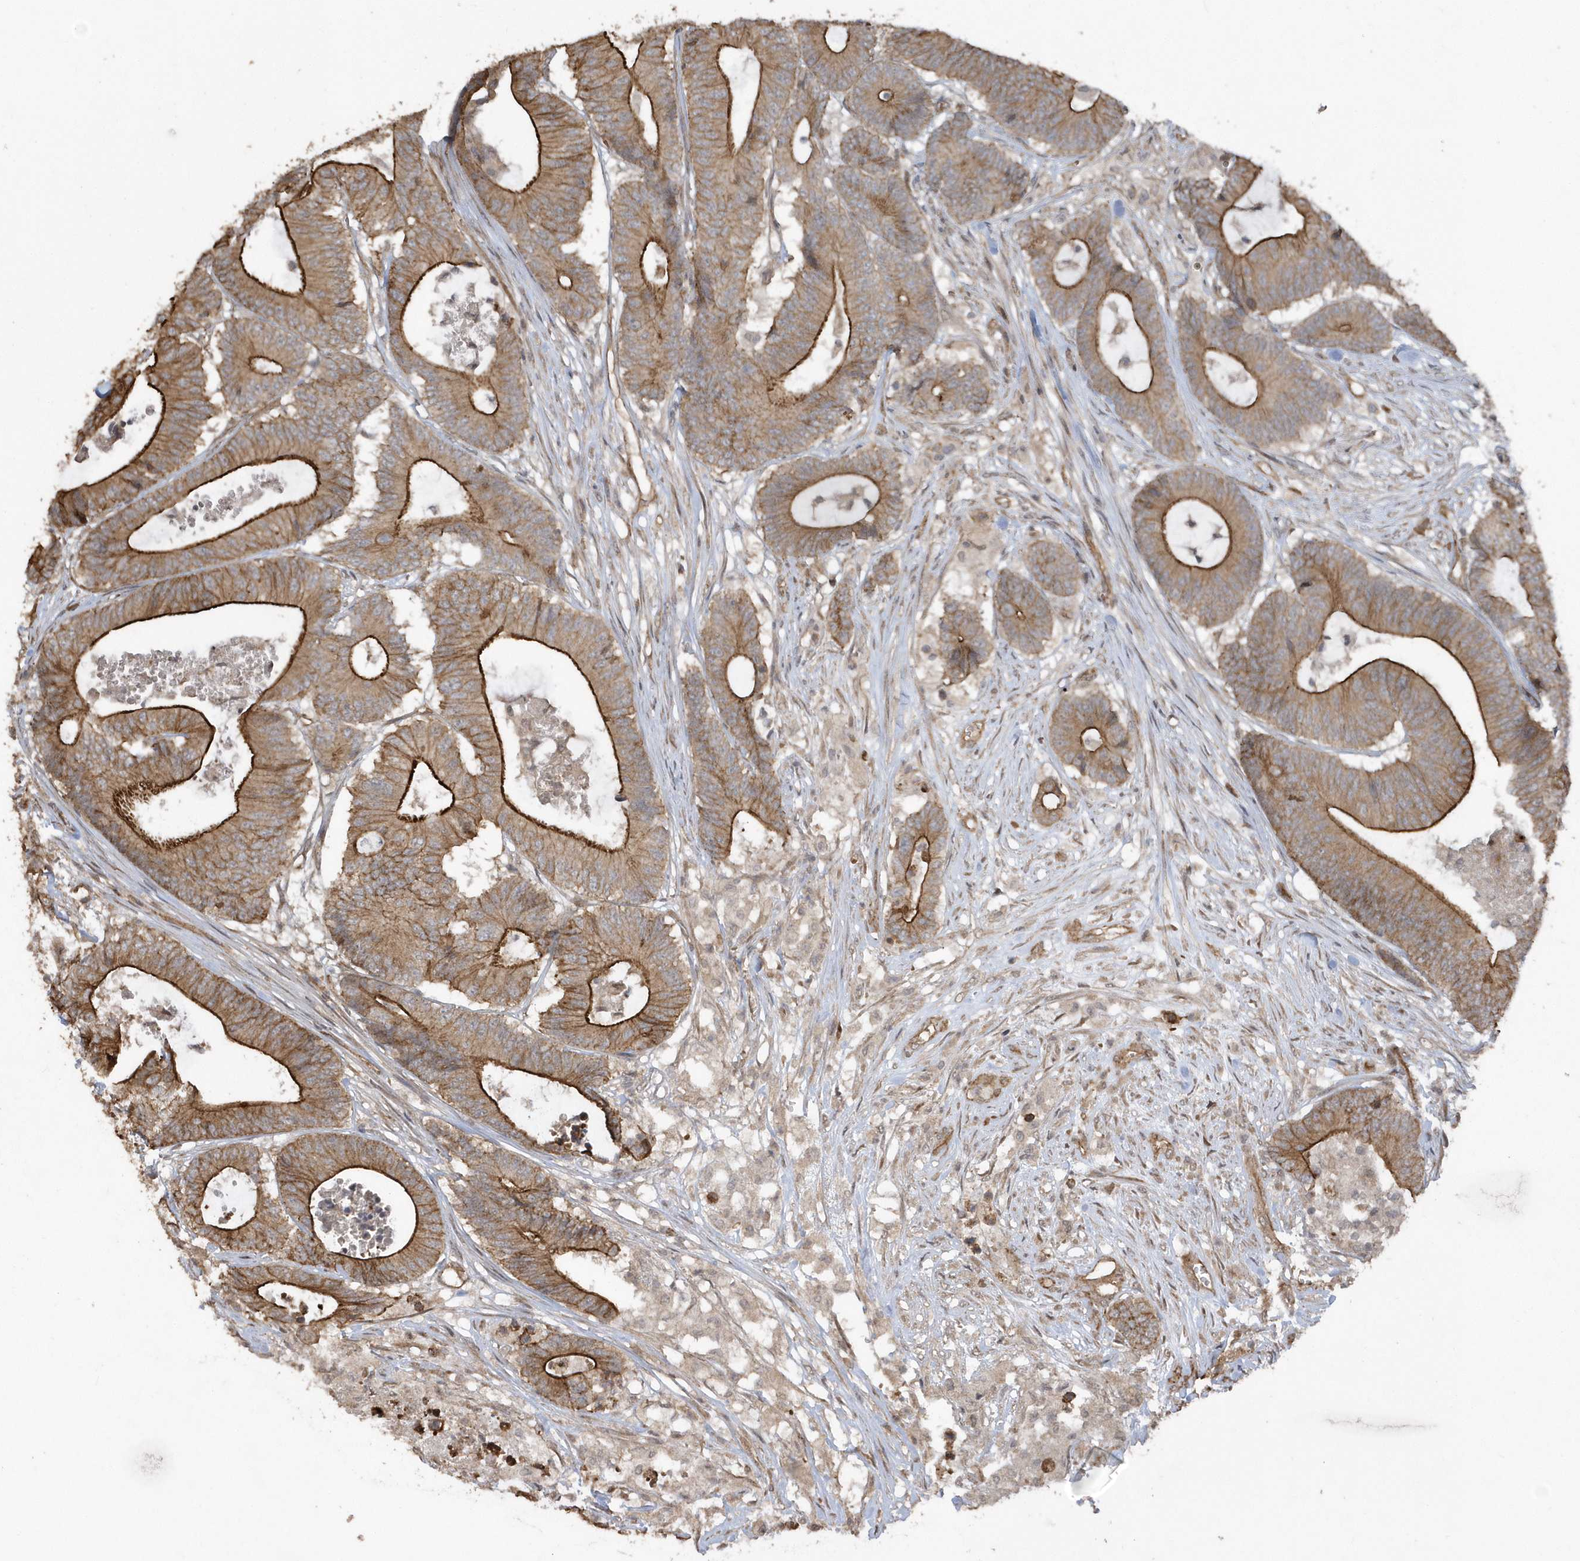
{"staining": {"intensity": "strong", "quantity": ">75%", "location": "cytoplasmic/membranous"}, "tissue": "colorectal cancer", "cell_type": "Tumor cells", "image_type": "cancer", "snomed": [{"axis": "morphology", "description": "Adenocarcinoma, NOS"}, {"axis": "topography", "description": "Colon"}], "caption": "The micrograph exhibits staining of colorectal cancer (adenocarcinoma), revealing strong cytoplasmic/membranous protein staining (brown color) within tumor cells. The staining is performed using DAB brown chromogen to label protein expression. The nuclei are counter-stained blue using hematoxylin.", "gene": "HERPUD1", "patient": {"sex": "female", "age": 84}}